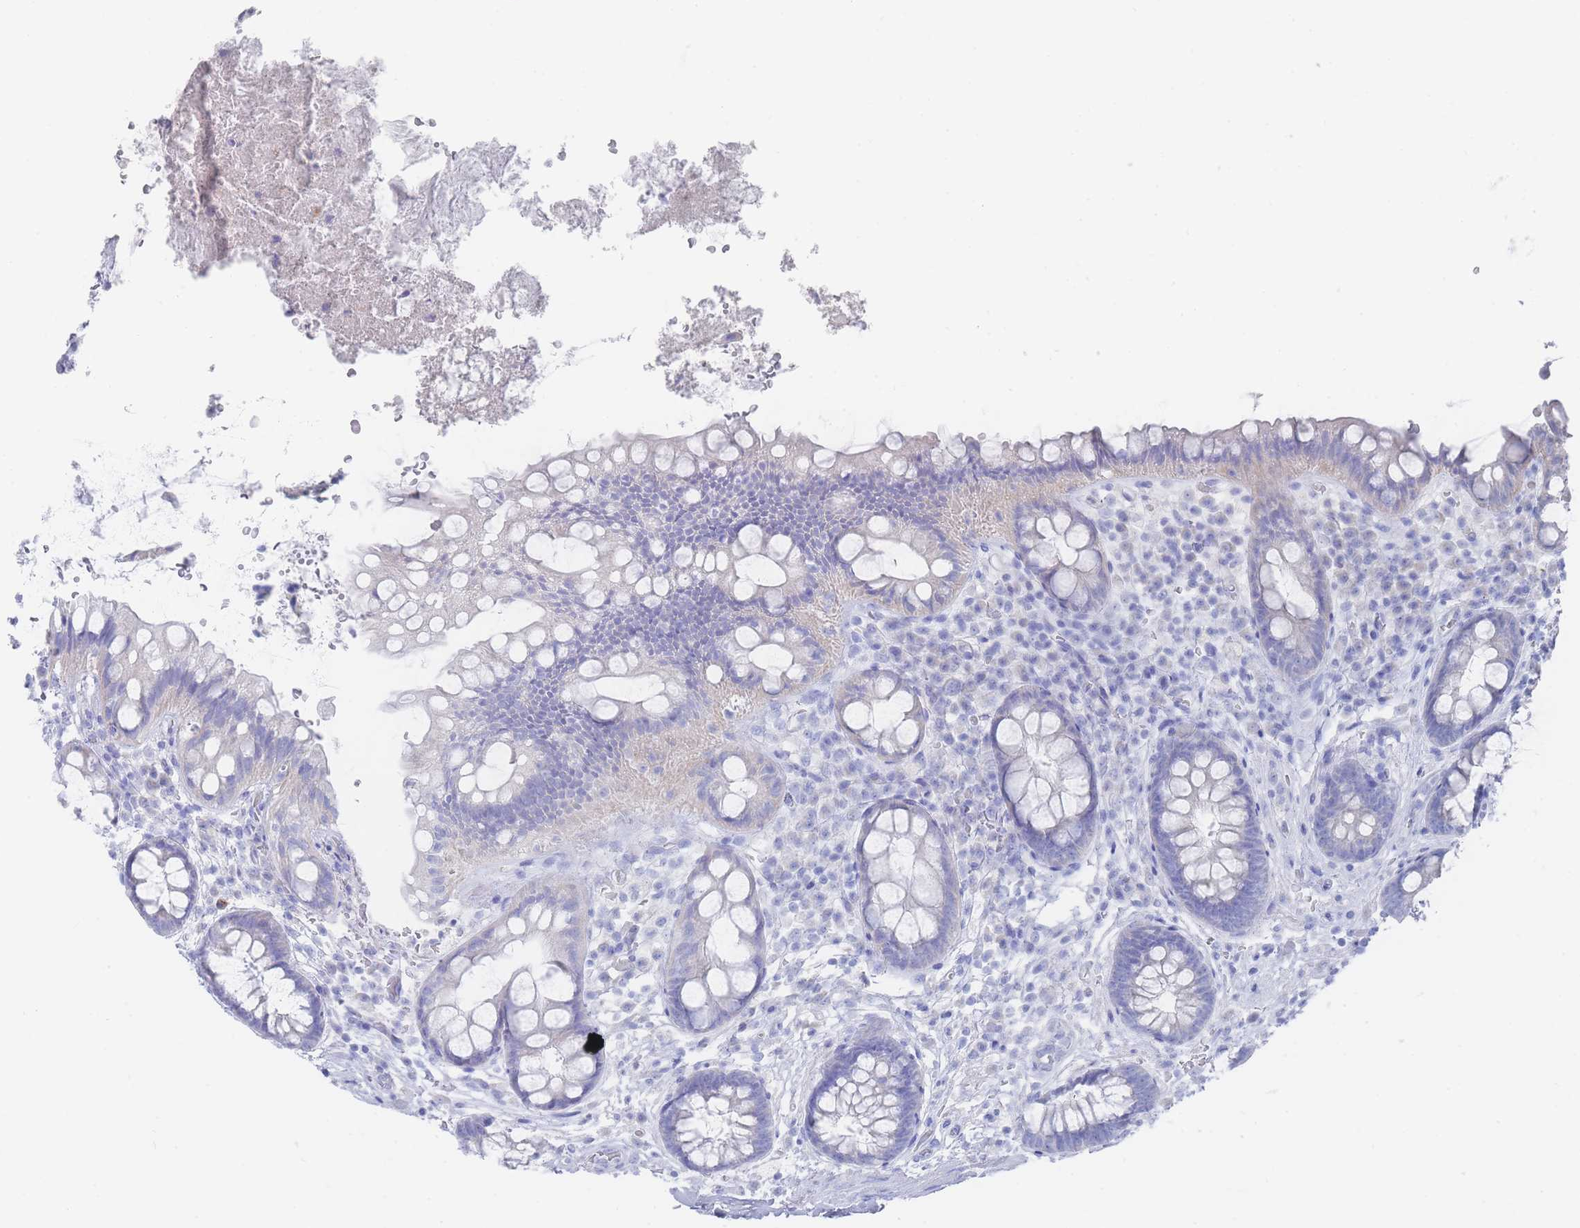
{"staining": {"intensity": "negative", "quantity": "none", "location": "none"}, "tissue": "rectum", "cell_type": "Glandular cells", "image_type": "normal", "snomed": [{"axis": "morphology", "description": "Normal tissue, NOS"}, {"axis": "topography", "description": "Rectum"}, {"axis": "topography", "description": "Peripheral nerve tissue"}], "caption": "Micrograph shows no significant protein expression in glandular cells of unremarkable rectum. Brightfield microscopy of IHC stained with DAB (brown) and hematoxylin (blue), captured at high magnification.", "gene": "LRRC37A2", "patient": {"sex": "female", "age": 69}}